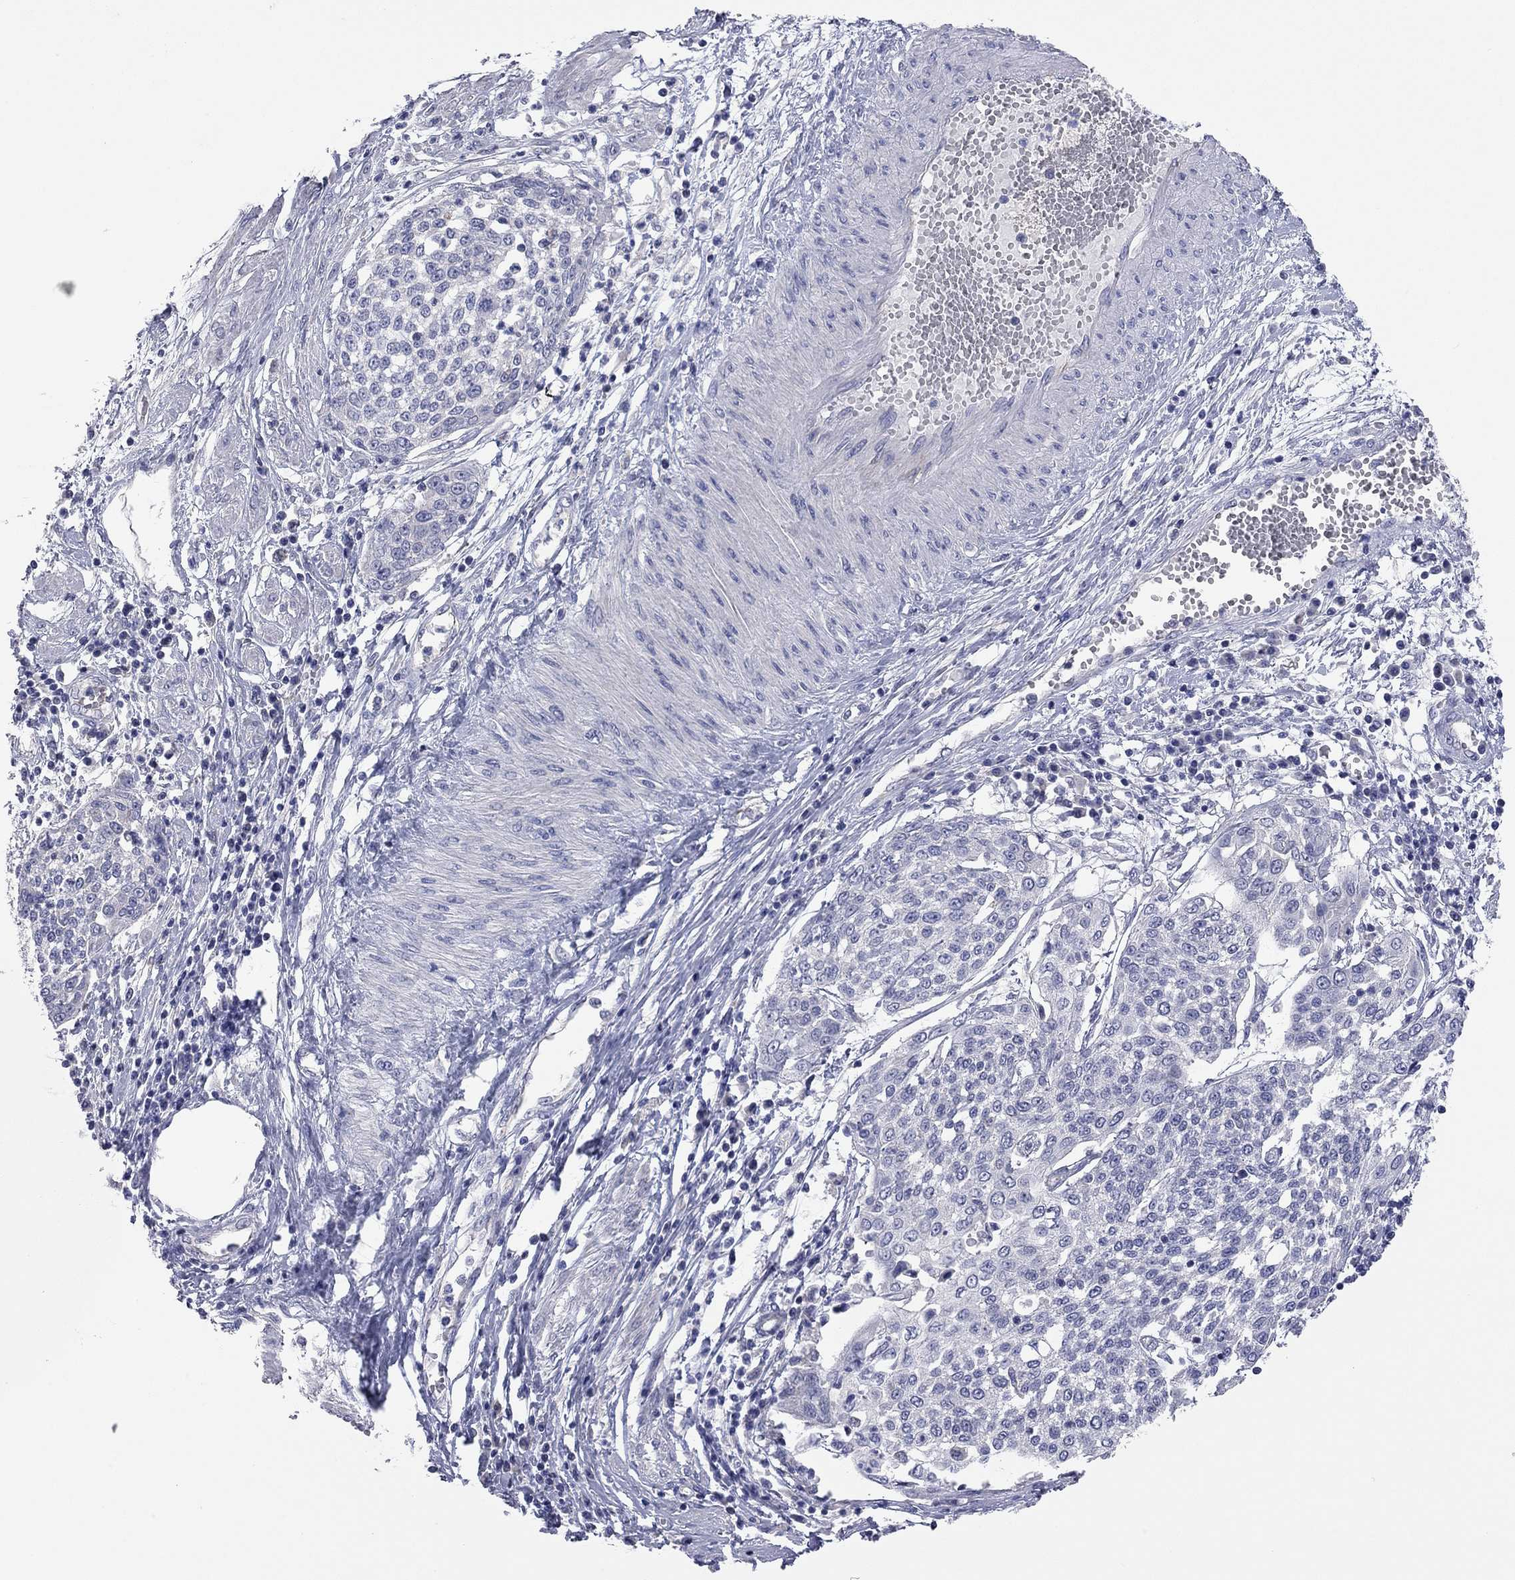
{"staining": {"intensity": "negative", "quantity": "none", "location": "none"}, "tissue": "cervical cancer", "cell_type": "Tumor cells", "image_type": "cancer", "snomed": [{"axis": "morphology", "description": "Squamous cell carcinoma, NOS"}, {"axis": "topography", "description": "Cervix"}], "caption": "Tumor cells show no significant protein staining in cervical cancer (squamous cell carcinoma).", "gene": "KCNB1", "patient": {"sex": "female", "age": 34}}